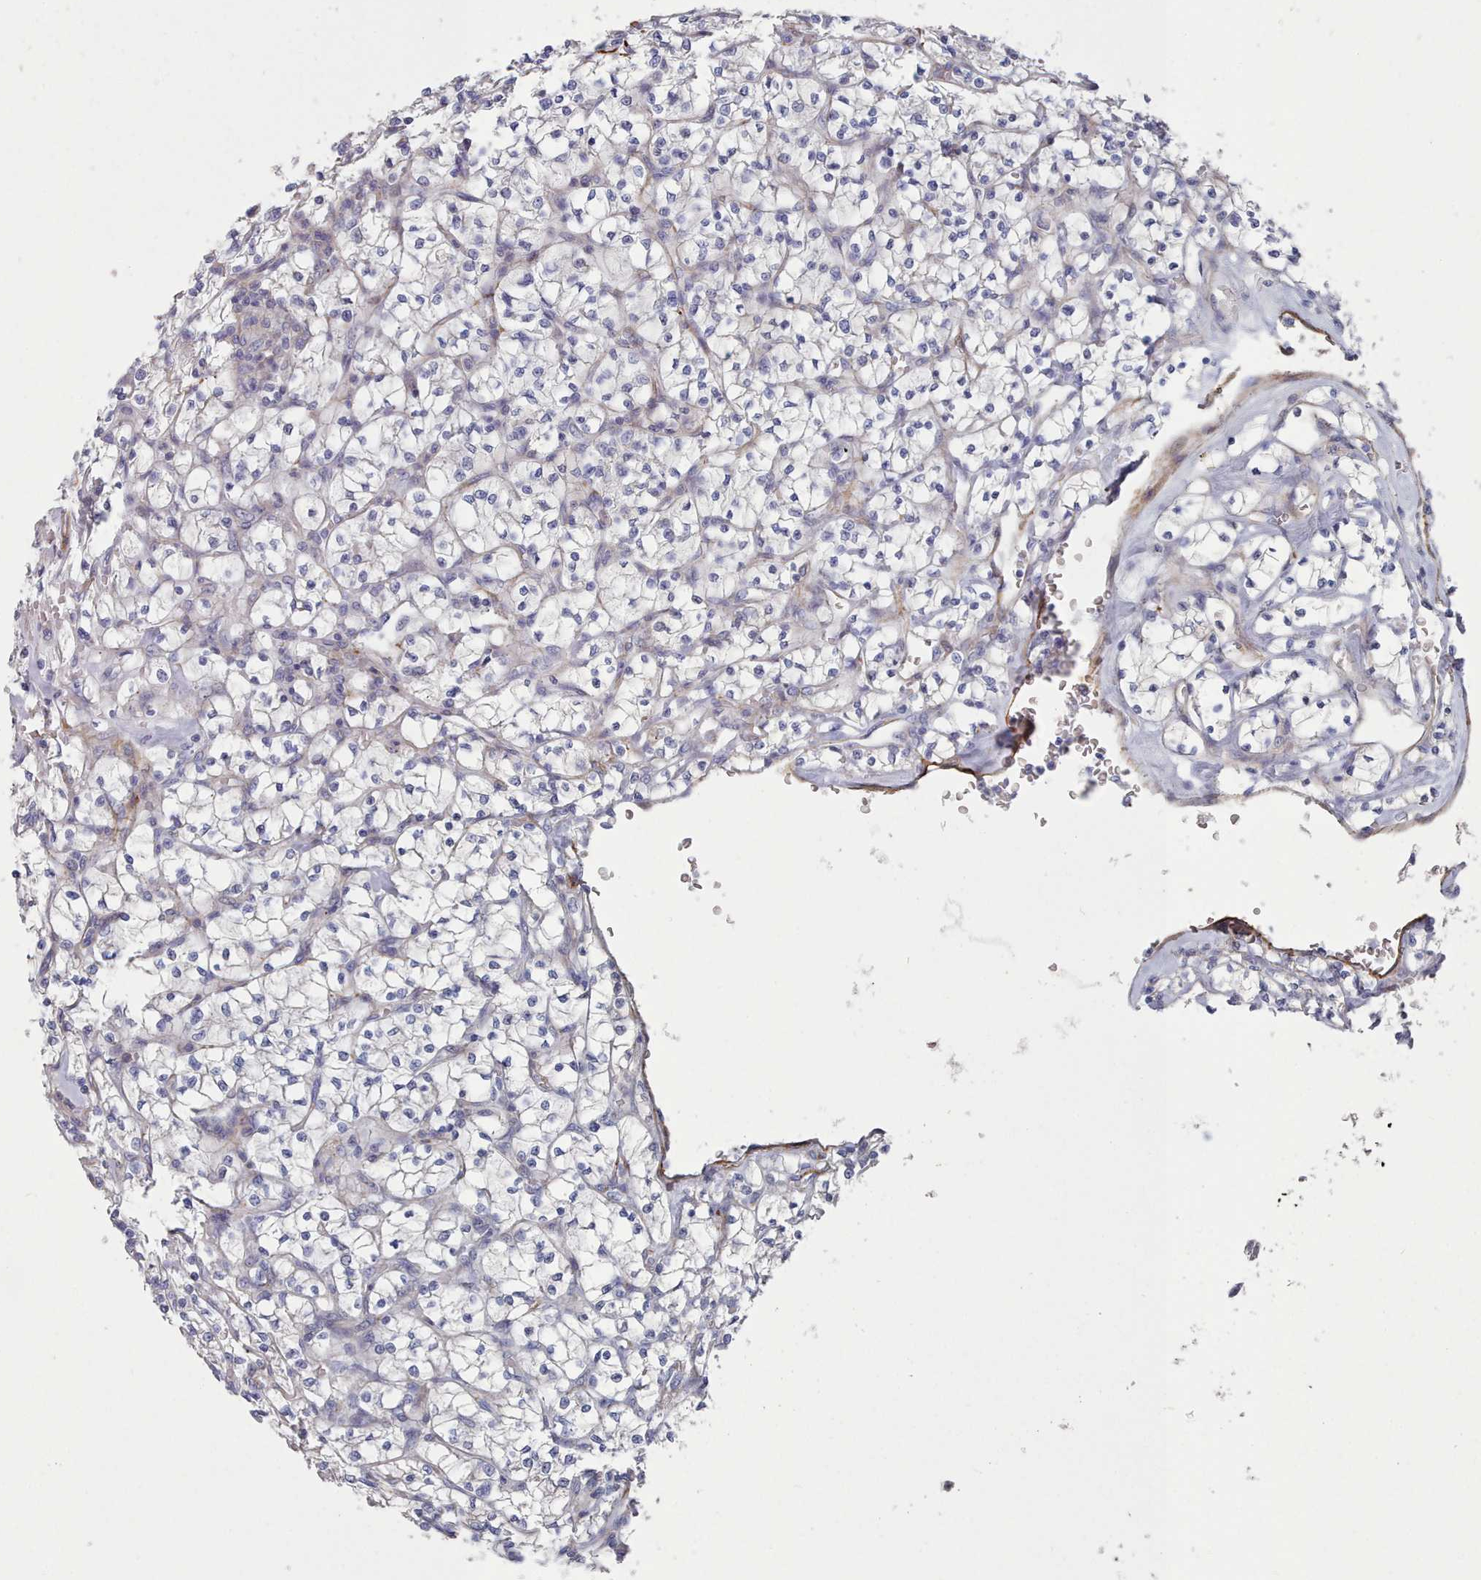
{"staining": {"intensity": "negative", "quantity": "none", "location": "none"}, "tissue": "renal cancer", "cell_type": "Tumor cells", "image_type": "cancer", "snomed": [{"axis": "morphology", "description": "Adenocarcinoma, NOS"}, {"axis": "topography", "description": "Kidney"}], "caption": "Immunohistochemical staining of renal cancer exhibits no significant expression in tumor cells.", "gene": "G6PC1", "patient": {"sex": "female", "age": 64}}